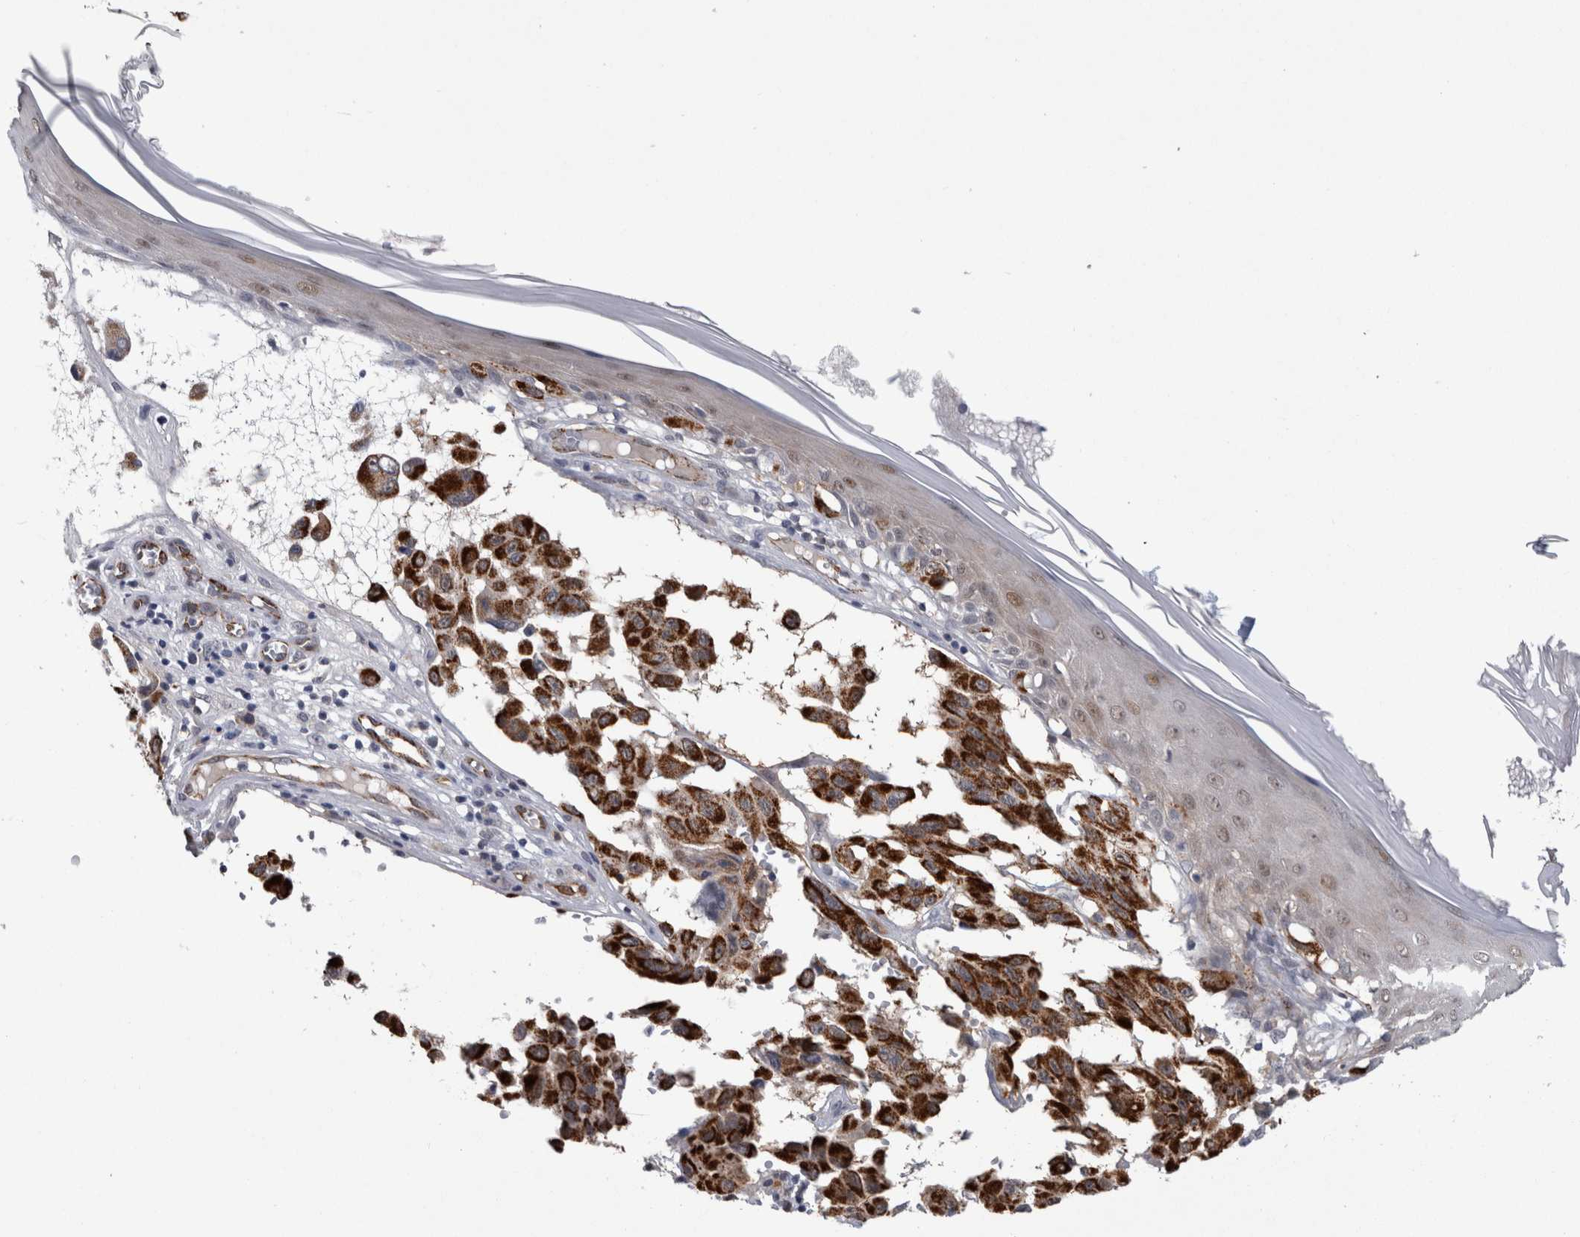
{"staining": {"intensity": "strong", "quantity": ">75%", "location": "cytoplasmic/membranous"}, "tissue": "melanoma", "cell_type": "Tumor cells", "image_type": "cancer", "snomed": [{"axis": "morphology", "description": "Malignant melanoma, NOS"}, {"axis": "topography", "description": "Skin"}], "caption": "About >75% of tumor cells in human malignant melanoma reveal strong cytoplasmic/membranous protein expression as visualized by brown immunohistochemical staining.", "gene": "ACOT7", "patient": {"sex": "male", "age": 30}}